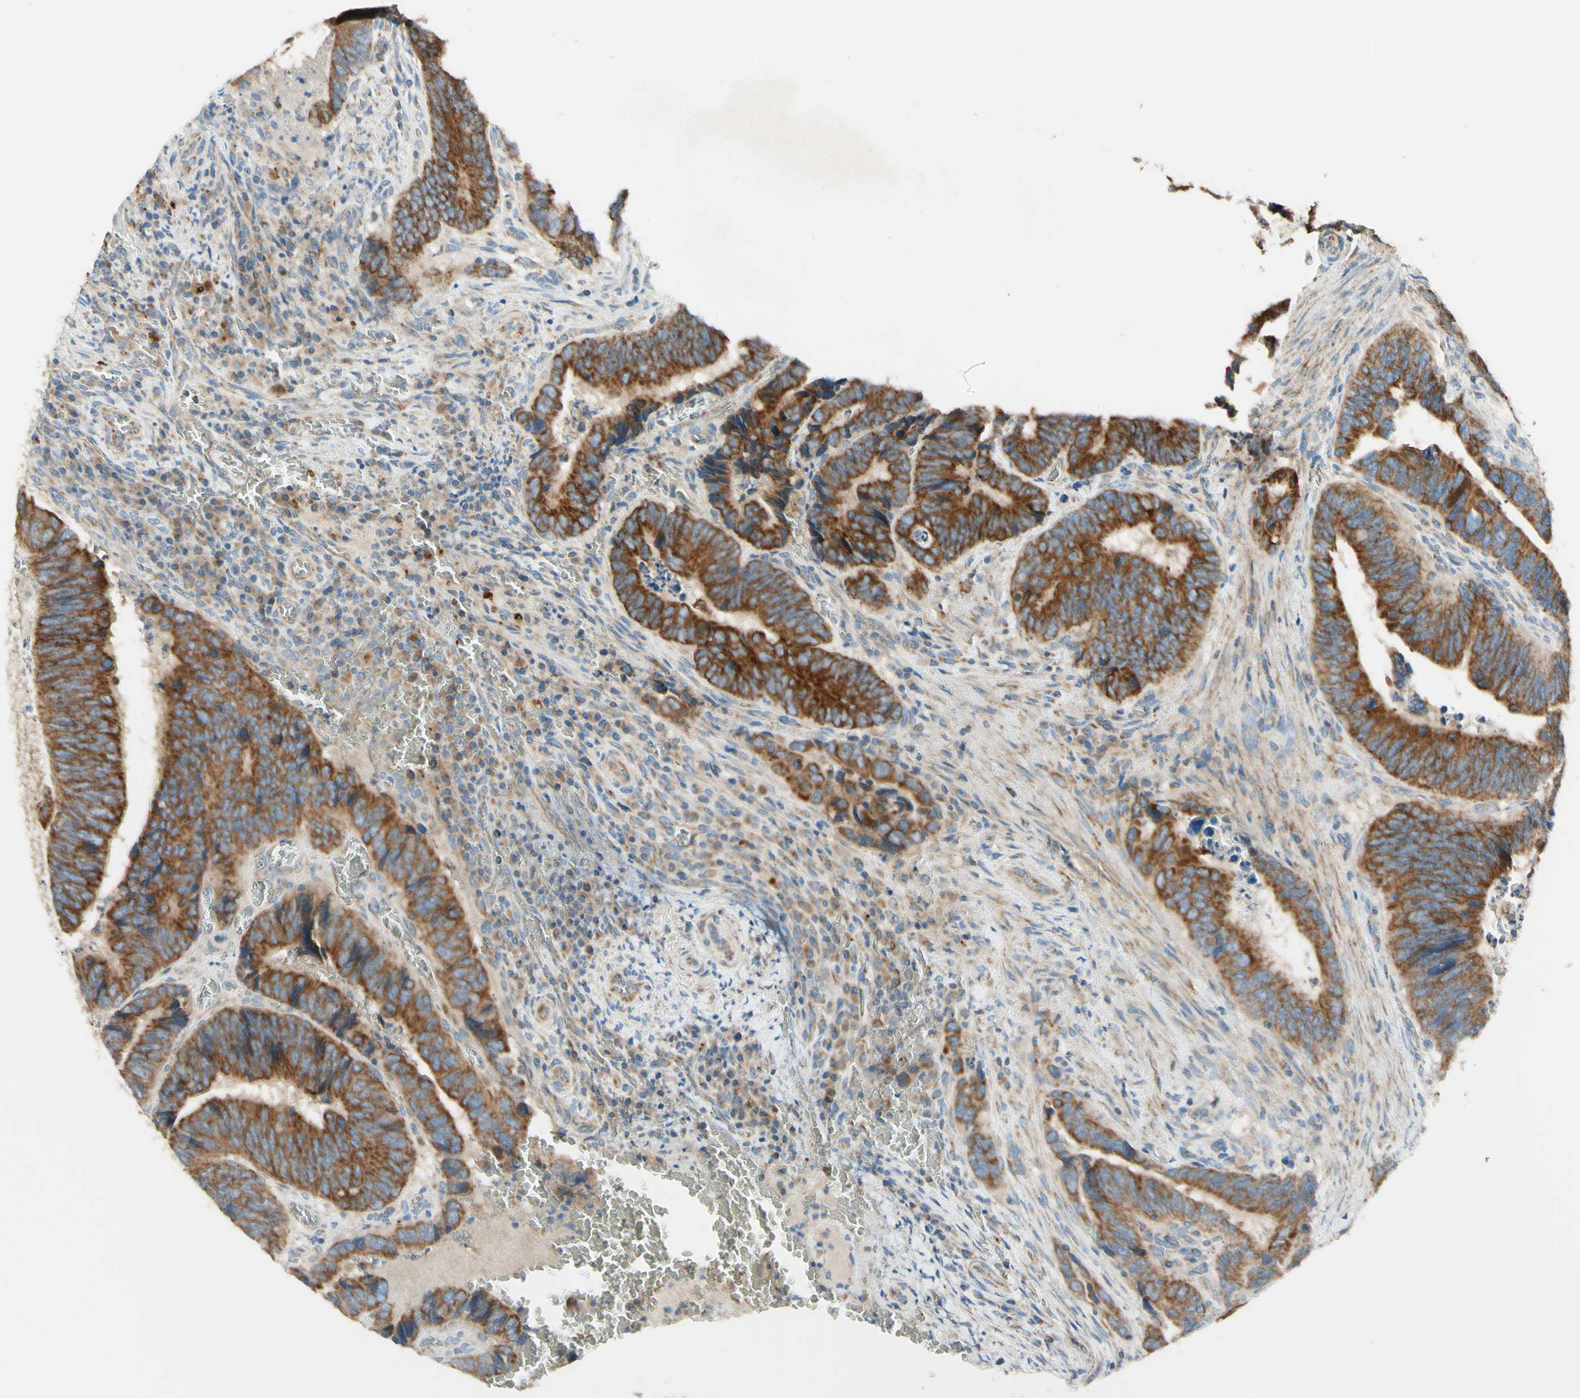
{"staining": {"intensity": "strong", "quantity": ">75%", "location": "cytoplasmic/membranous"}, "tissue": "colorectal cancer", "cell_type": "Tumor cells", "image_type": "cancer", "snomed": [{"axis": "morphology", "description": "Adenocarcinoma, NOS"}, {"axis": "topography", "description": "Colon"}], "caption": "Immunohistochemistry (IHC) of colorectal cancer demonstrates high levels of strong cytoplasmic/membranous expression in about >75% of tumor cells. Nuclei are stained in blue.", "gene": "ARMC10", "patient": {"sex": "male", "age": 72}}